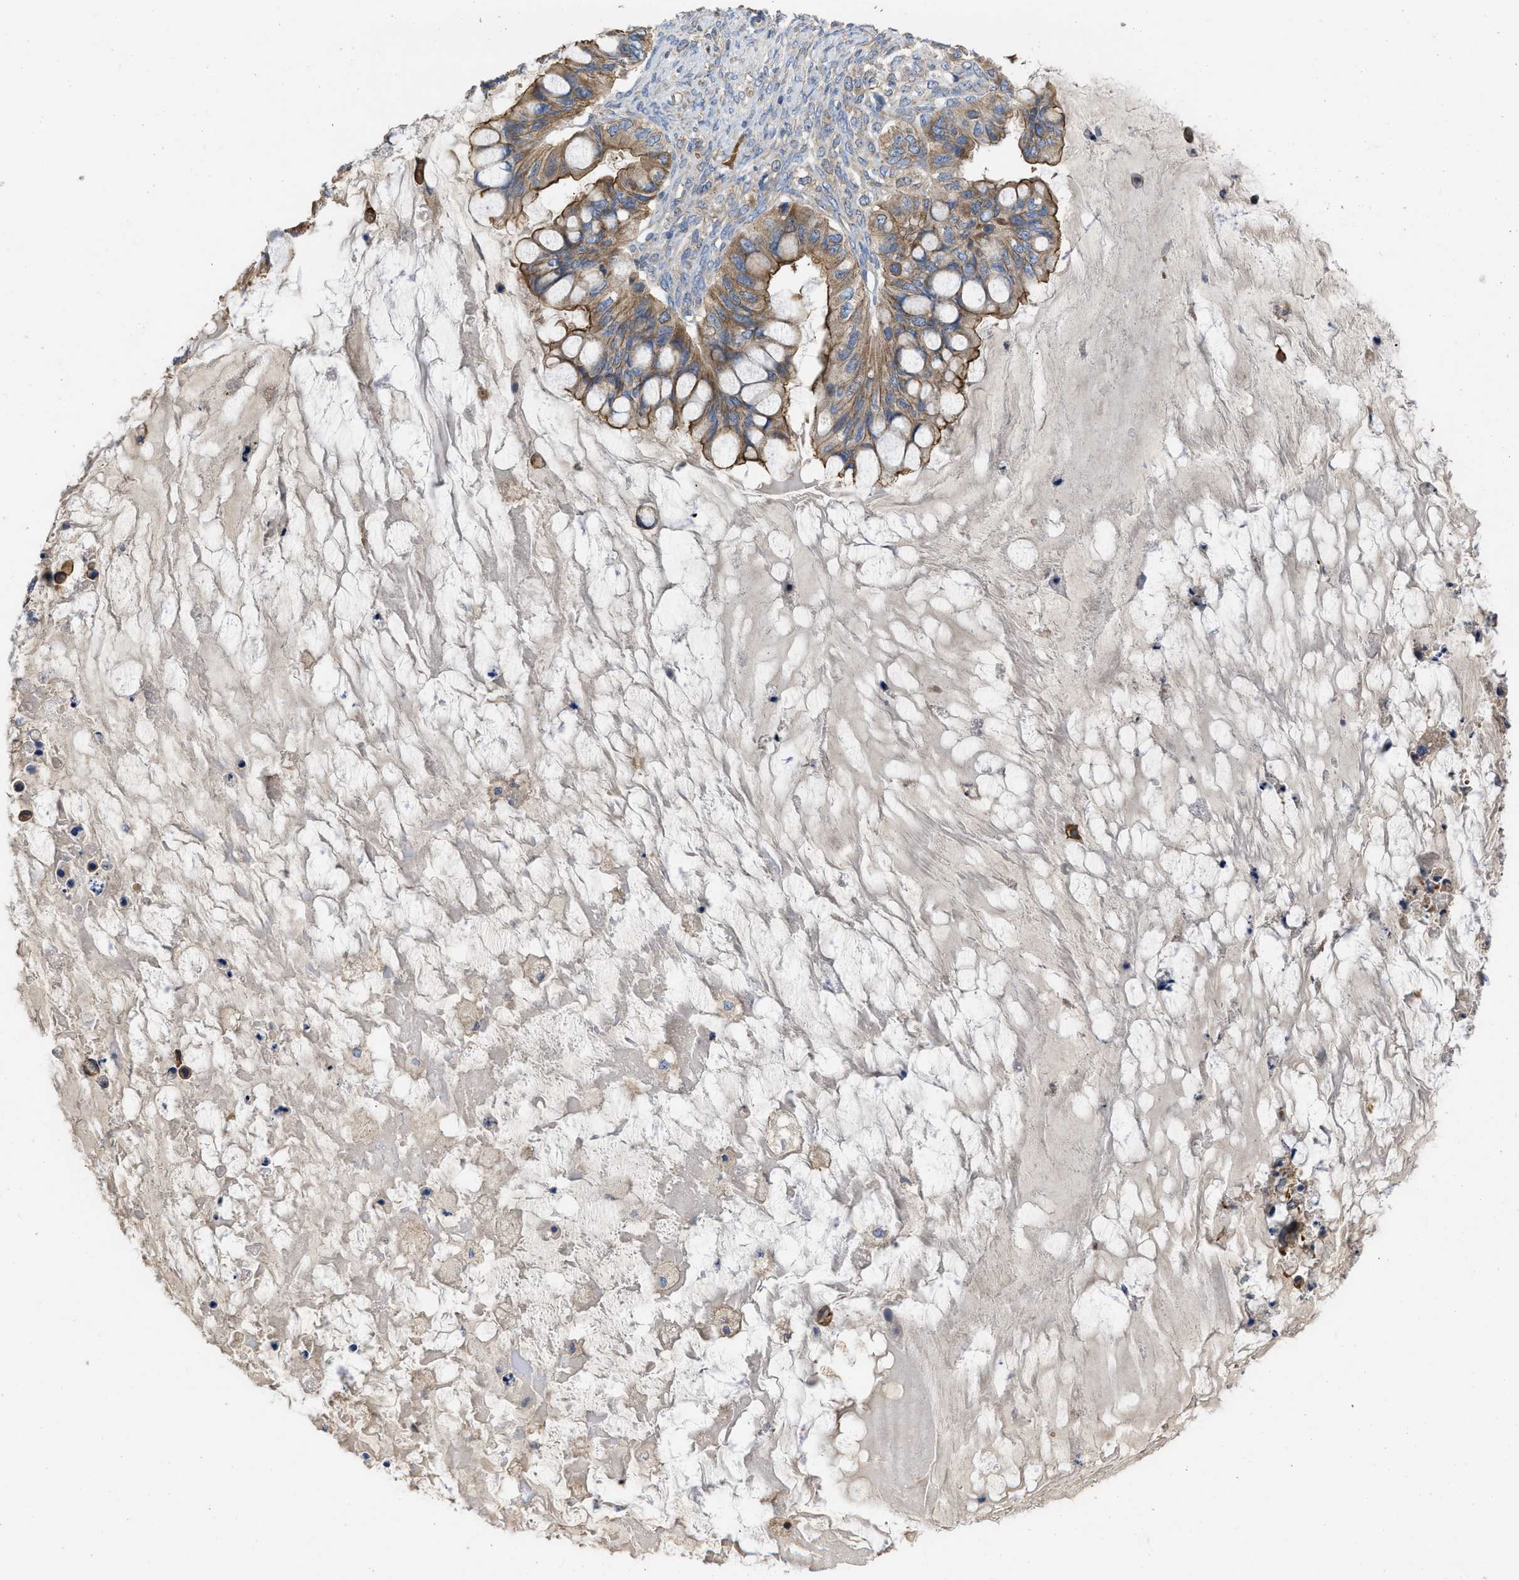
{"staining": {"intensity": "strong", "quantity": ">75%", "location": "cytoplasmic/membranous"}, "tissue": "ovarian cancer", "cell_type": "Tumor cells", "image_type": "cancer", "snomed": [{"axis": "morphology", "description": "Cystadenocarcinoma, mucinous, NOS"}, {"axis": "topography", "description": "Ovary"}], "caption": "A brown stain shows strong cytoplasmic/membranous staining of a protein in human ovarian cancer (mucinous cystadenocarcinoma) tumor cells.", "gene": "TMEM131", "patient": {"sex": "female", "age": 80}}